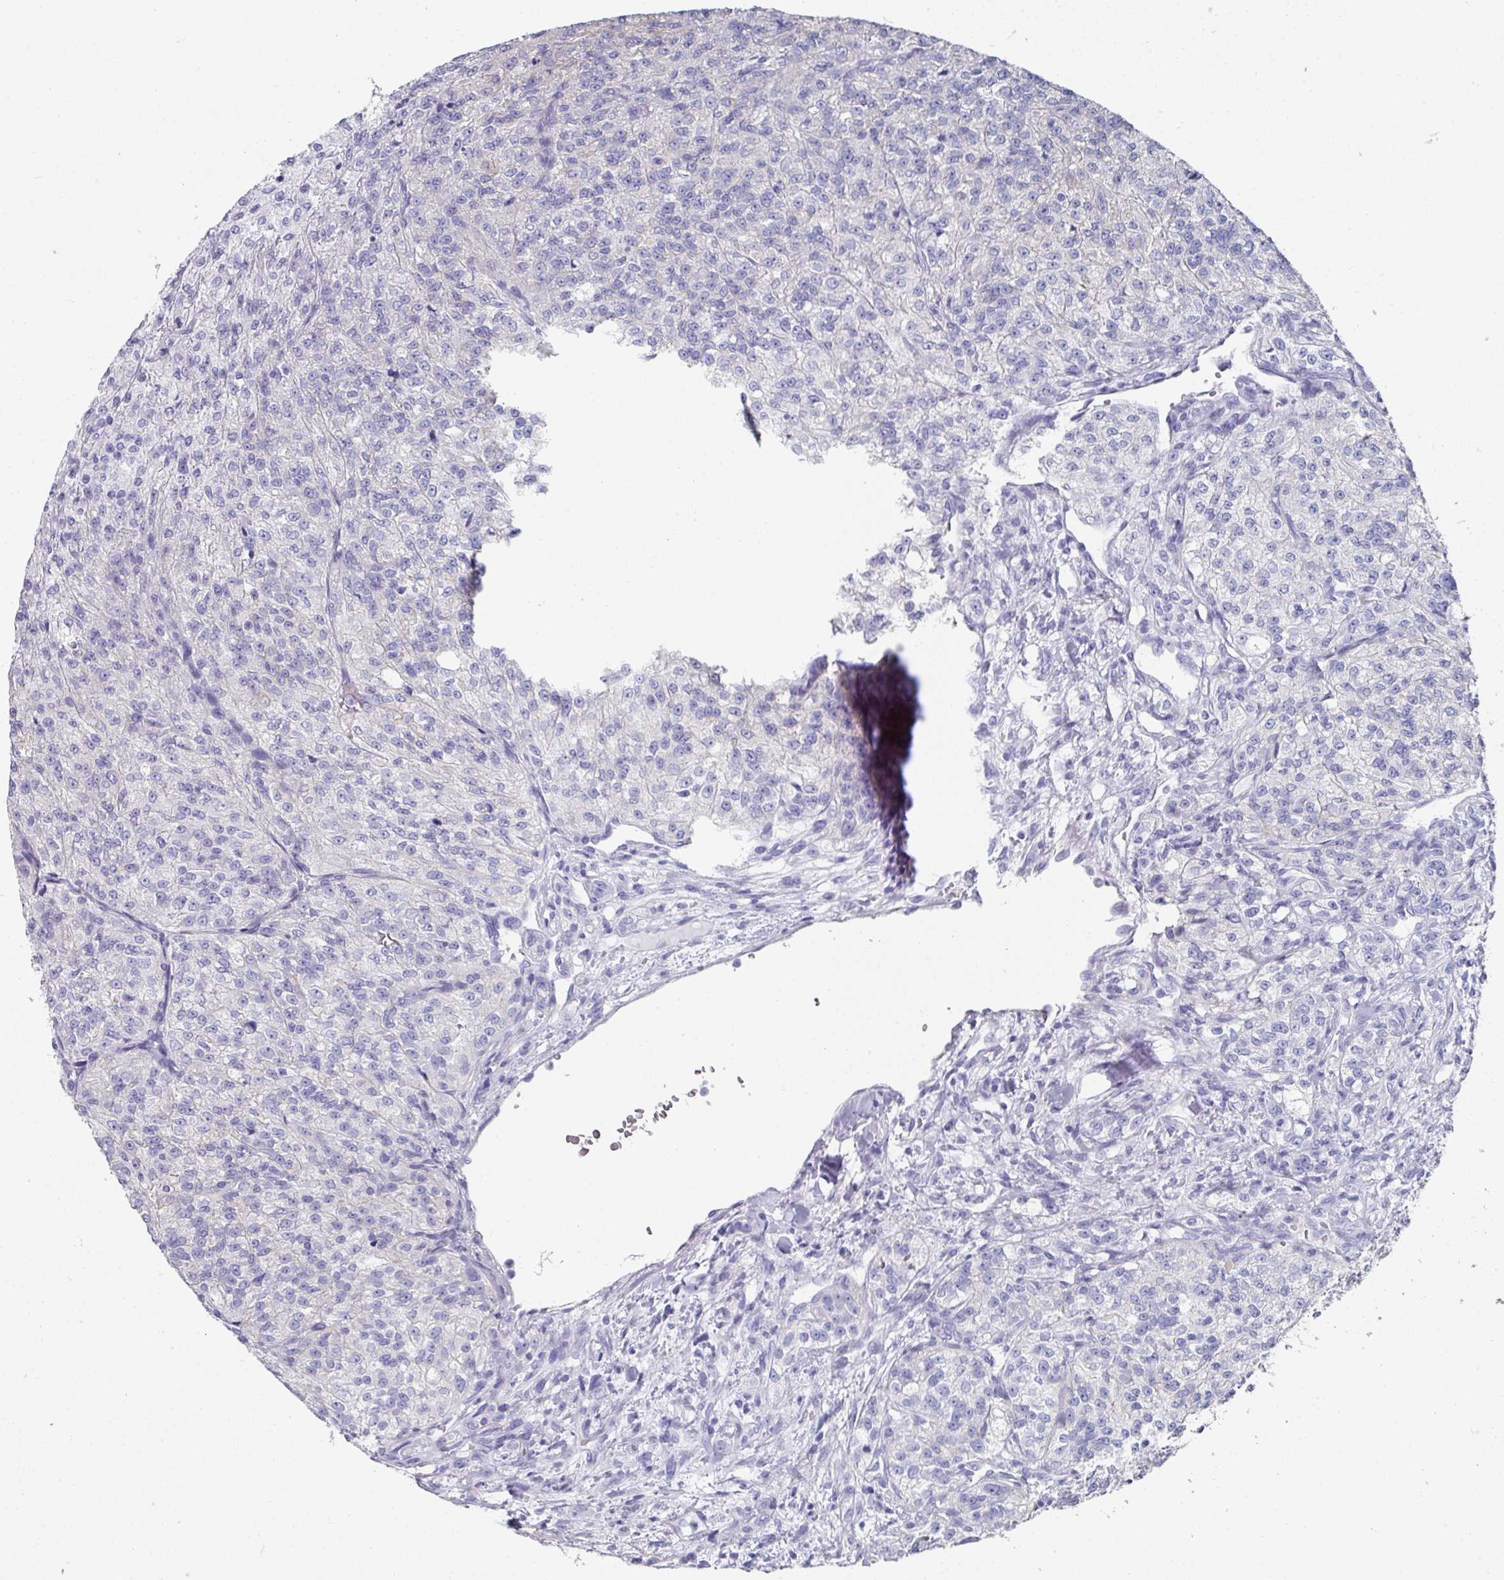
{"staining": {"intensity": "negative", "quantity": "none", "location": "none"}, "tissue": "renal cancer", "cell_type": "Tumor cells", "image_type": "cancer", "snomed": [{"axis": "morphology", "description": "Adenocarcinoma, NOS"}, {"axis": "topography", "description": "Kidney"}], "caption": "Immunohistochemical staining of human renal cancer (adenocarcinoma) demonstrates no significant positivity in tumor cells.", "gene": "SETBP1", "patient": {"sex": "female", "age": 63}}